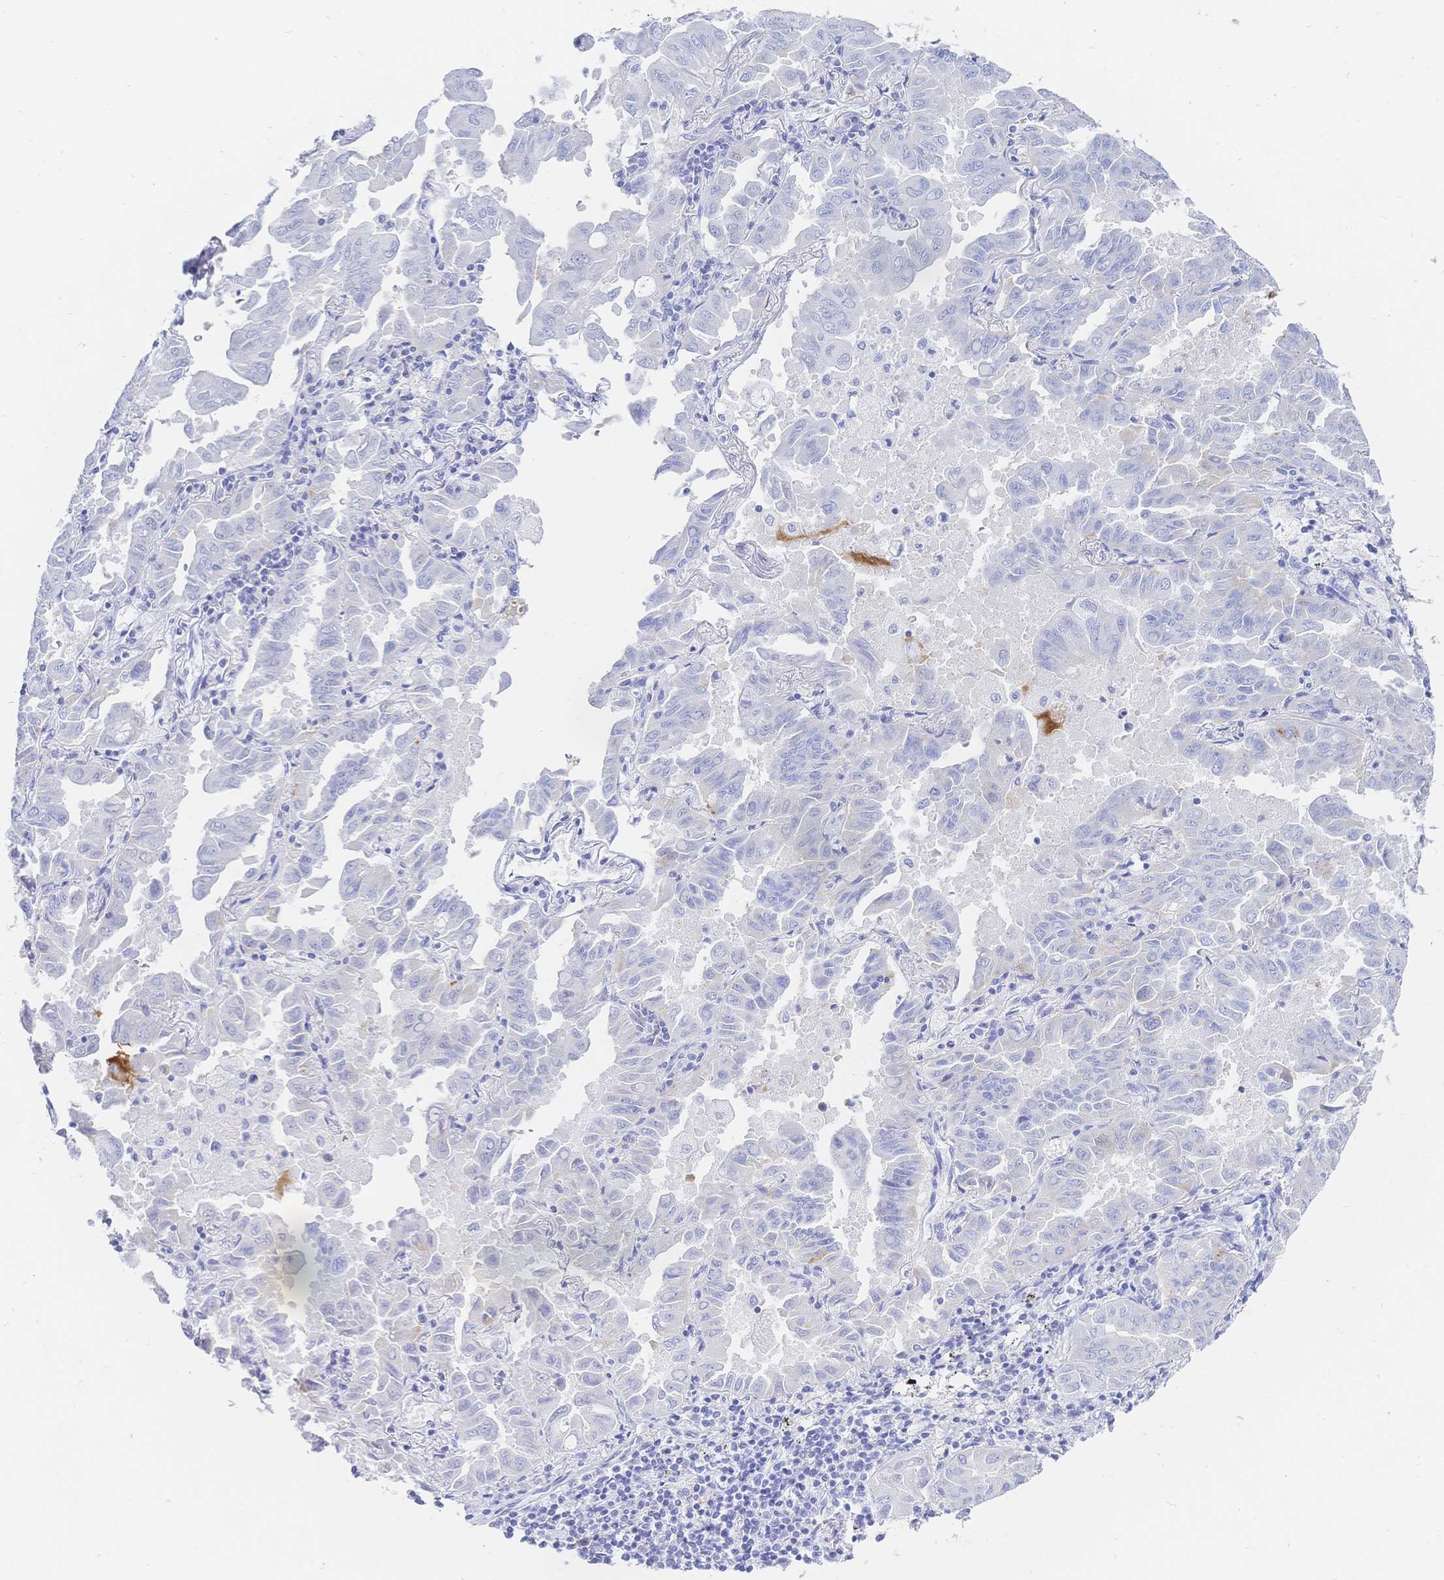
{"staining": {"intensity": "negative", "quantity": "none", "location": "none"}, "tissue": "lung cancer", "cell_type": "Tumor cells", "image_type": "cancer", "snomed": [{"axis": "morphology", "description": "Adenocarcinoma, NOS"}, {"axis": "topography", "description": "Lung"}], "caption": "Lung adenocarcinoma was stained to show a protein in brown. There is no significant positivity in tumor cells.", "gene": "RRM1", "patient": {"sex": "male", "age": 64}}